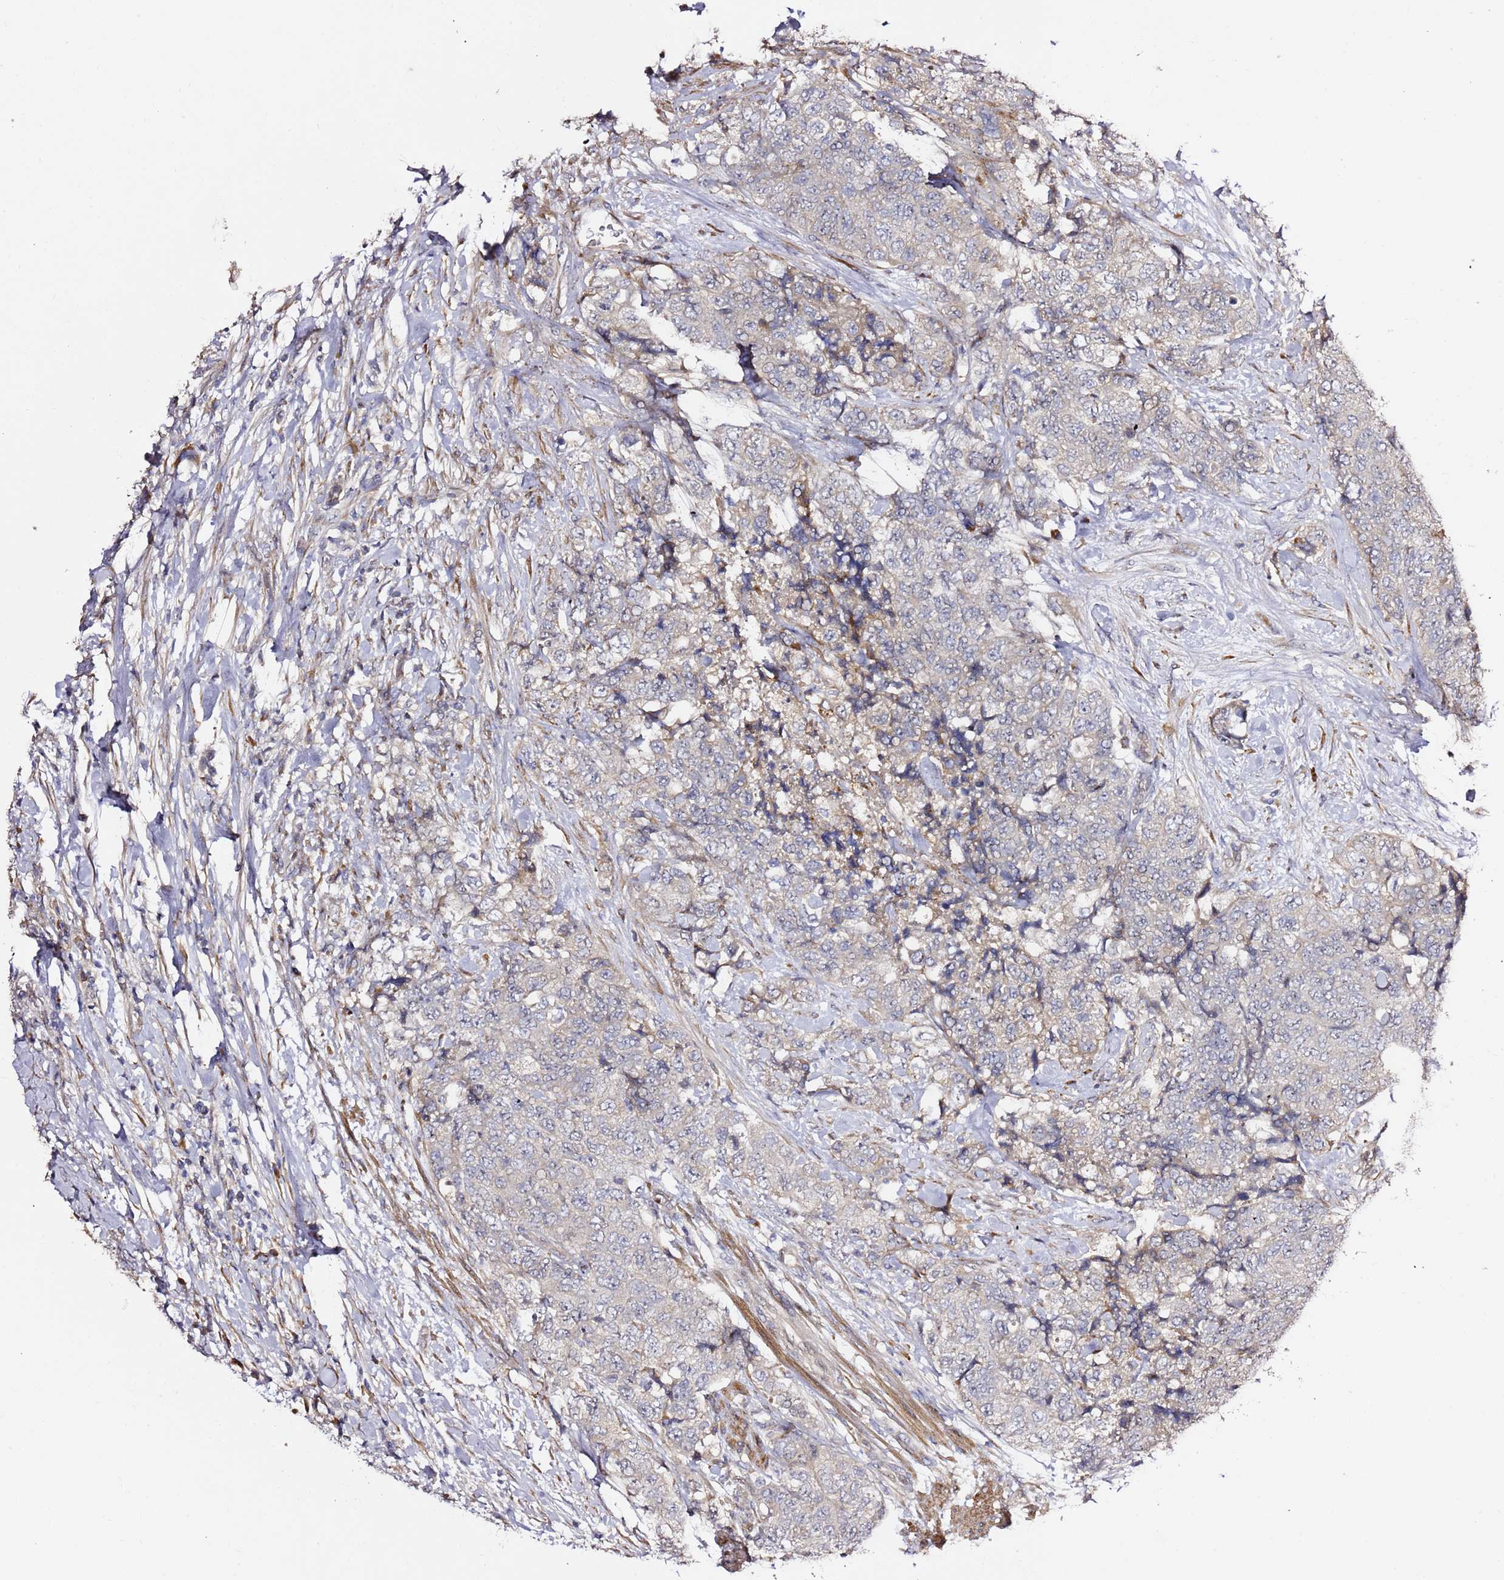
{"staining": {"intensity": "negative", "quantity": "none", "location": "none"}, "tissue": "urothelial cancer", "cell_type": "Tumor cells", "image_type": "cancer", "snomed": [{"axis": "morphology", "description": "Urothelial carcinoma, High grade"}, {"axis": "topography", "description": "Urinary bladder"}], "caption": "The photomicrograph displays no staining of tumor cells in high-grade urothelial carcinoma. (DAB (3,3'-diaminobenzidine) immunohistochemistry, high magnification).", "gene": "HSD17B7", "patient": {"sex": "female", "age": 78}}